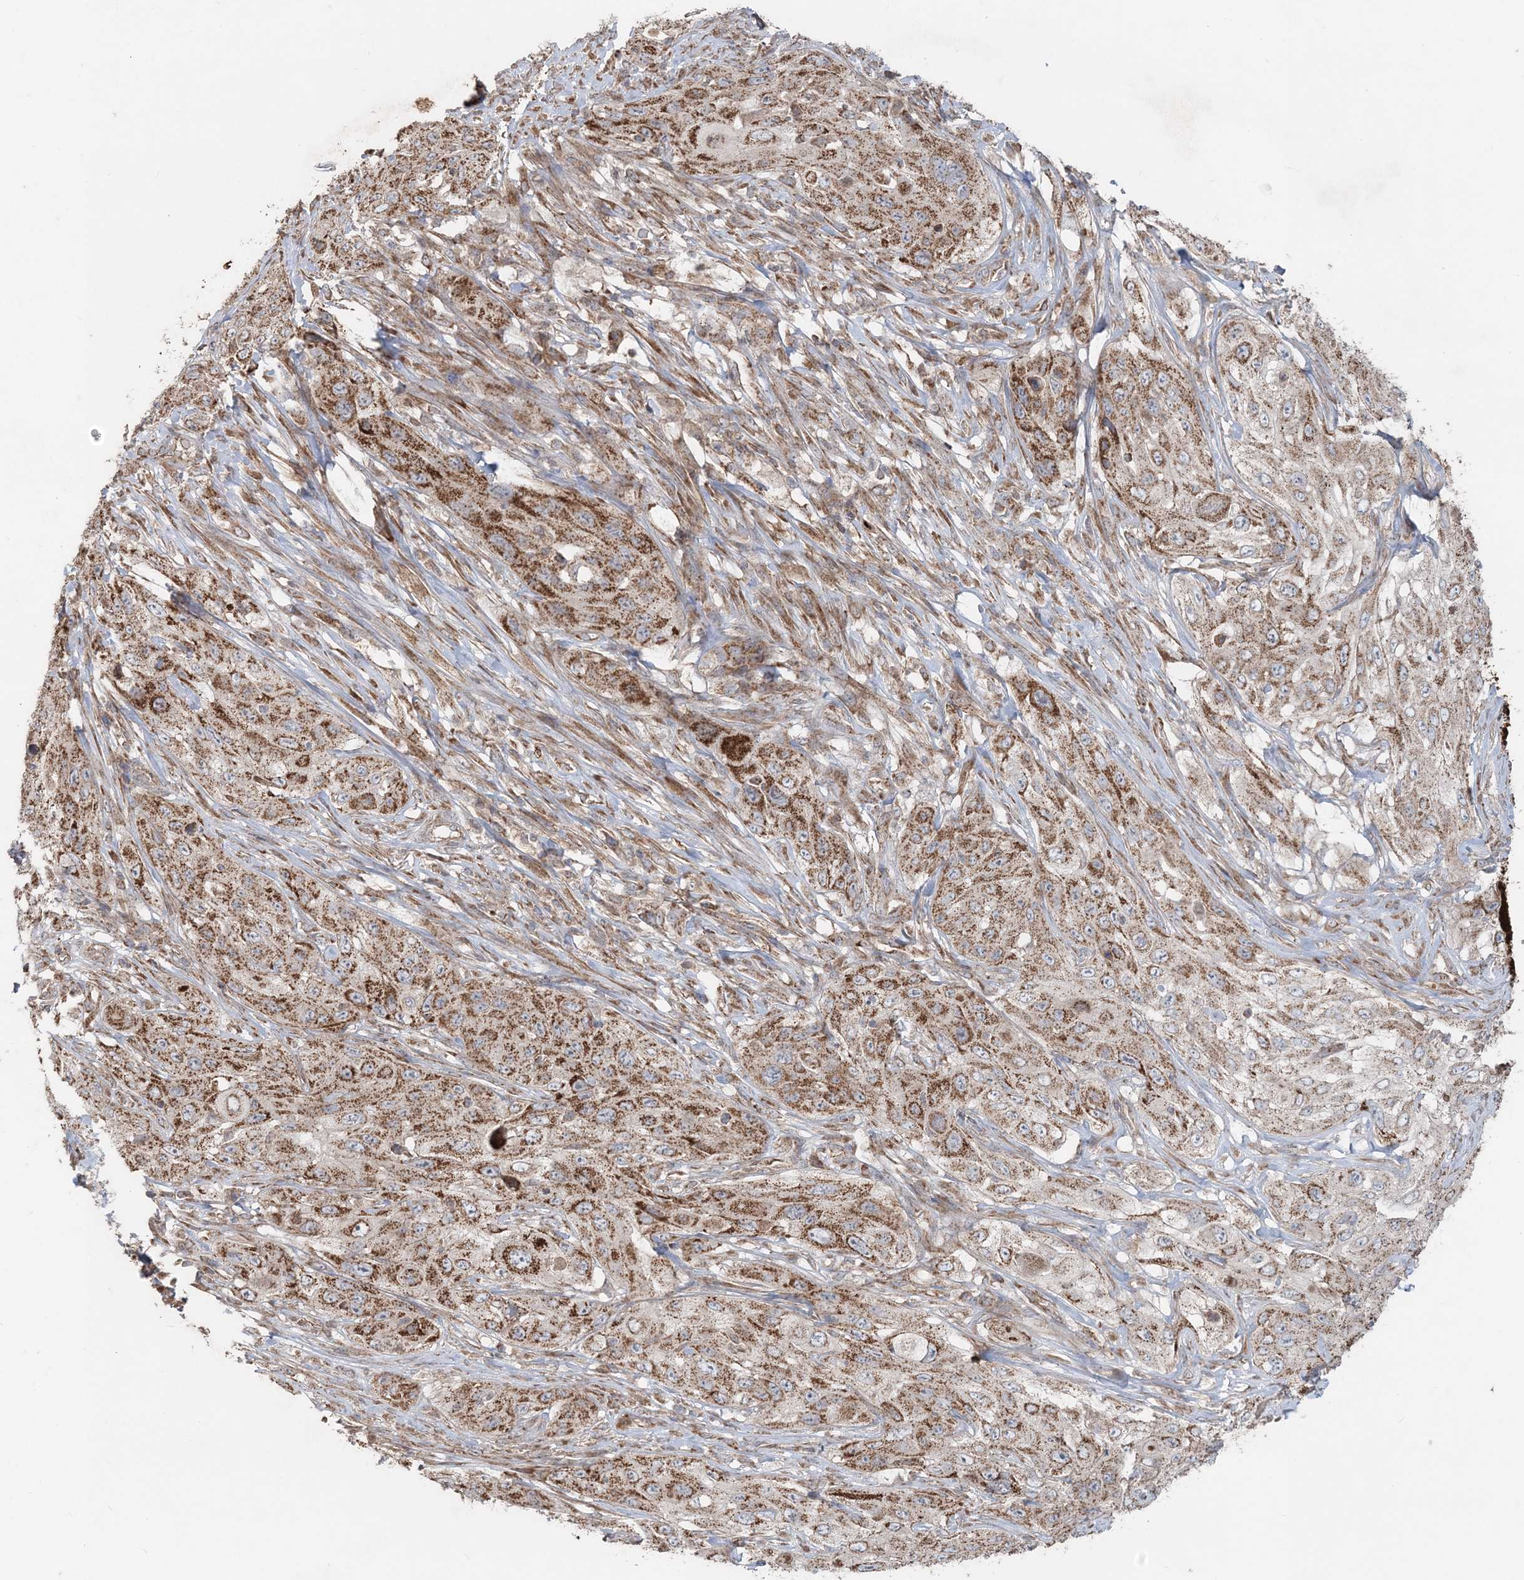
{"staining": {"intensity": "moderate", "quantity": ">75%", "location": "cytoplasmic/membranous"}, "tissue": "cervical cancer", "cell_type": "Tumor cells", "image_type": "cancer", "snomed": [{"axis": "morphology", "description": "Squamous cell carcinoma, NOS"}, {"axis": "topography", "description": "Cervix"}], "caption": "Moderate cytoplasmic/membranous protein expression is appreciated in about >75% of tumor cells in cervical squamous cell carcinoma.", "gene": "LRPPRC", "patient": {"sex": "female", "age": 42}}